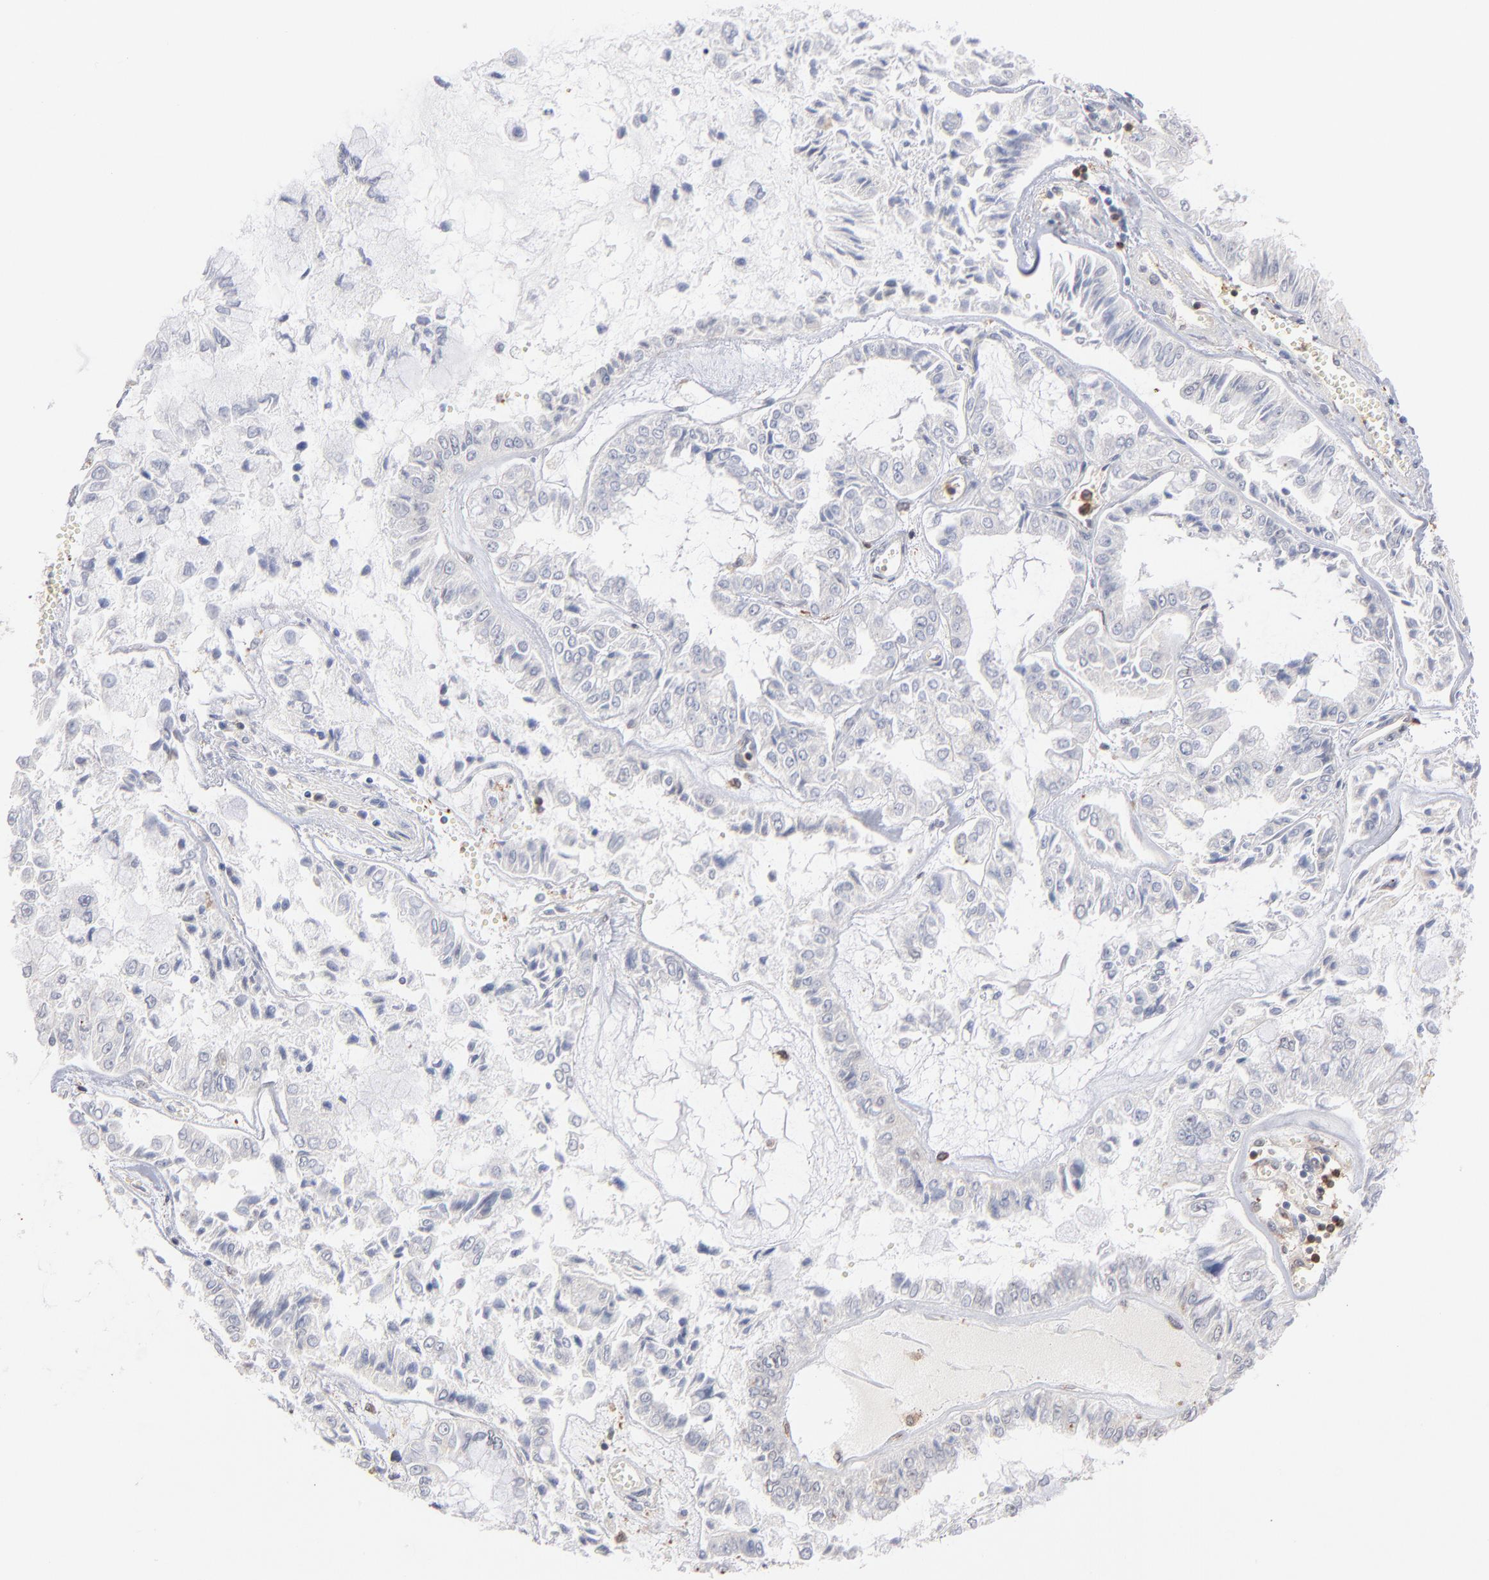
{"staining": {"intensity": "negative", "quantity": "none", "location": "none"}, "tissue": "liver cancer", "cell_type": "Tumor cells", "image_type": "cancer", "snomed": [{"axis": "morphology", "description": "Cholangiocarcinoma"}, {"axis": "topography", "description": "Liver"}], "caption": "A high-resolution photomicrograph shows immunohistochemistry (IHC) staining of liver cancer, which displays no significant positivity in tumor cells. Nuclei are stained in blue.", "gene": "WIPF1", "patient": {"sex": "female", "age": 79}}